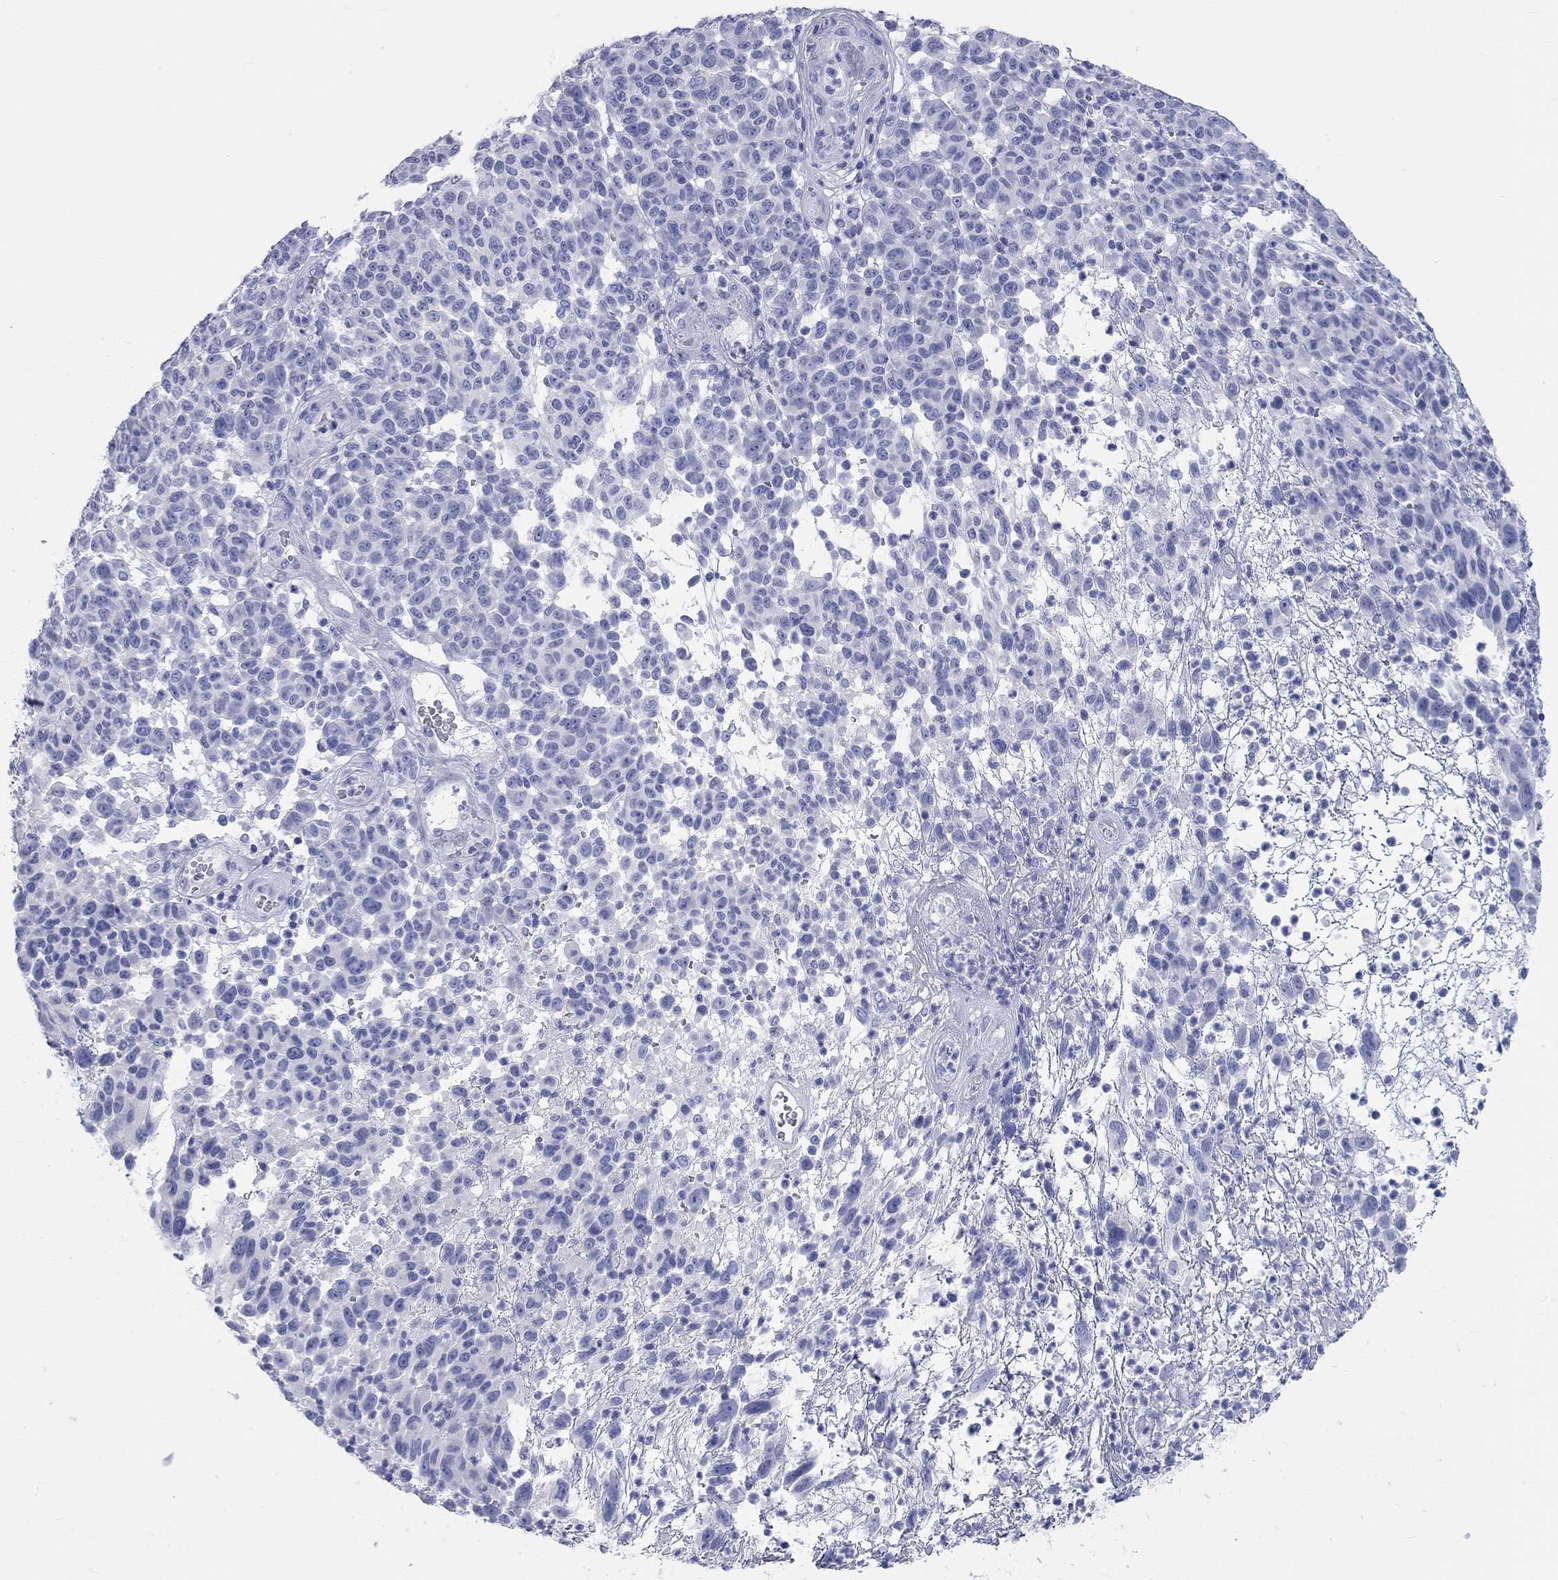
{"staining": {"intensity": "negative", "quantity": "none", "location": "none"}, "tissue": "melanoma", "cell_type": "Tumor cells", "image_type": "cancer", "snomed": [{"axis": "morphology", "description": "Malignant melanoma, NOS"}, {"axis": "topography", "description": "Skin"}], "caption": "DAB (3,3'-diaminobenzidine) immunohistochemical staining of malignant melanoma displays no significant expression in tumor cells.", "gene": "SPATA9", "patient": {"sex": "male", "age": 59}}